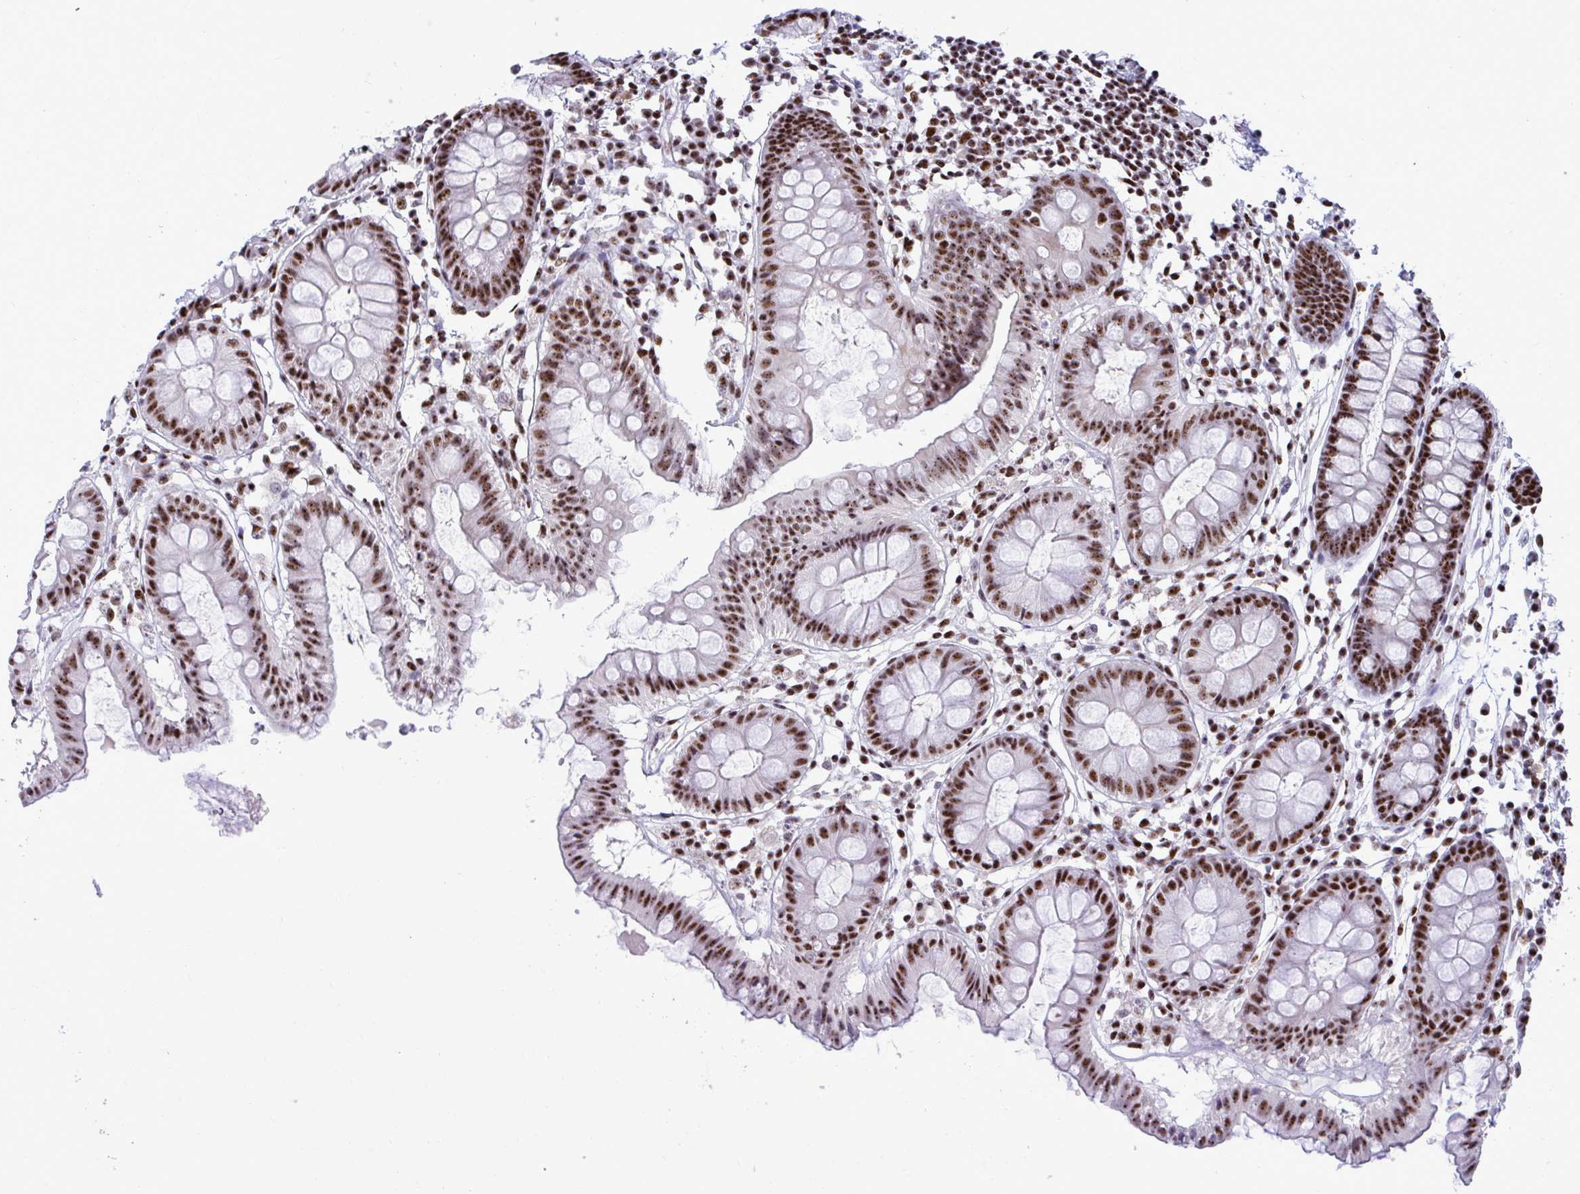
{"staining": {"intensity": "moderate", "quantity": ">75%", "location": "nuclear"}, "tissue": "colon", "cell_type": "Endothelial cells", "image_type": "normal", "snomed": [{"axis": "morphology", "description": "Normal tissue, NOS"}, {"axis": "topography", "description": "Colon"}], "caption": "An immunohistochemistry (IHC) image of normal tissue is shown. Protein staining in brown labels moderate nuclear positivity in colon within endothelial cells.", "gene": "PELP1", "patient": {"sex": "female", "age": 84}}